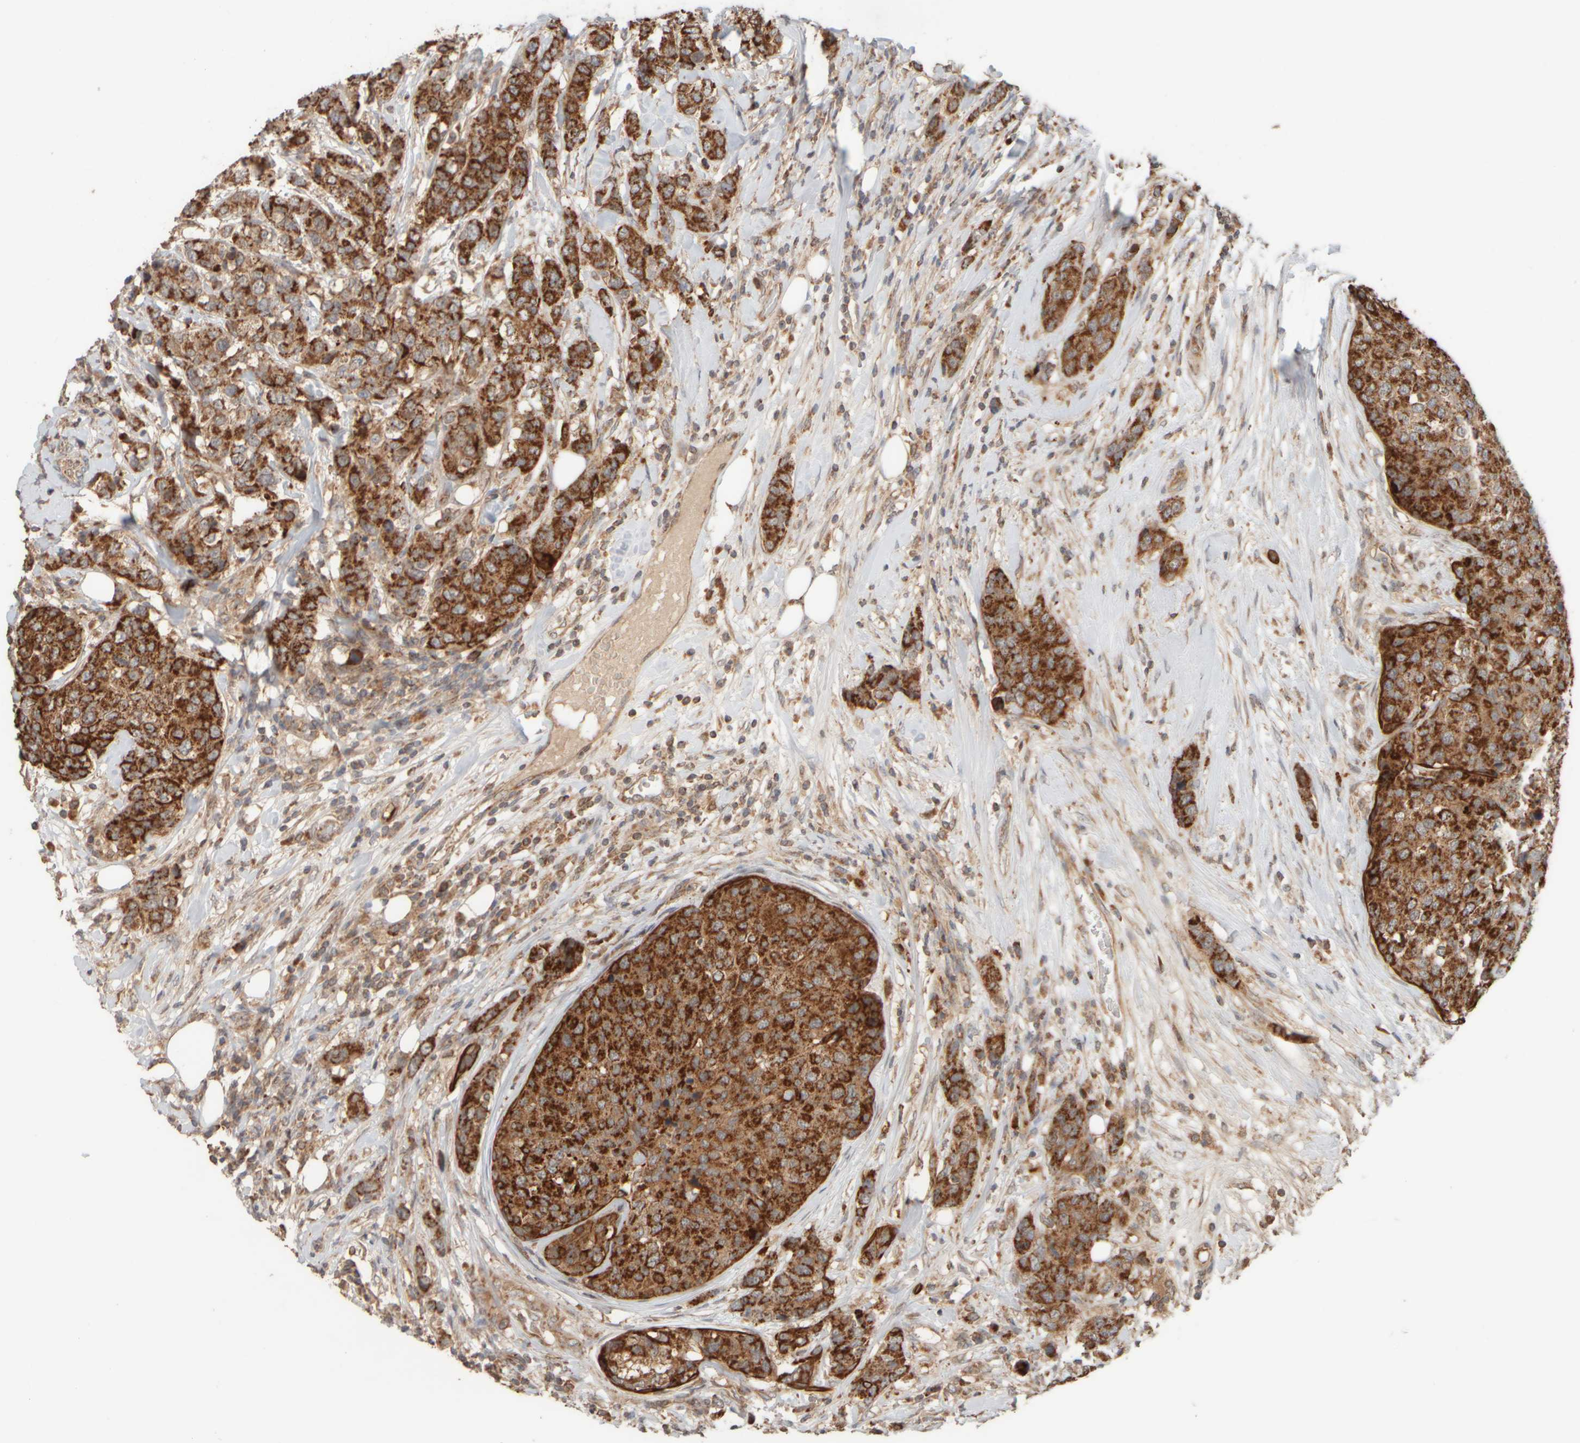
{"staining": {"intensity": "strong", "quantity": ">75%", "location": "cytoplasmic/membranous"}, "tissue": "breast cancer", "cell_type": "Tumor cells", "image_type": "cancer", "snomed": [{"axis": "morphology", "description": "Lobular carcinoma"}, {"axis": "topography", "description": "Breast"}], "caption": "Immunohistochemical staining of human breast lobular carcinoma exhibits high levels of strong cytoplasmic/membranous expression in approximately >75% of tumor cells.", "gene": "EIF2B3", "patient": {"sex": "female", "age": 59}}